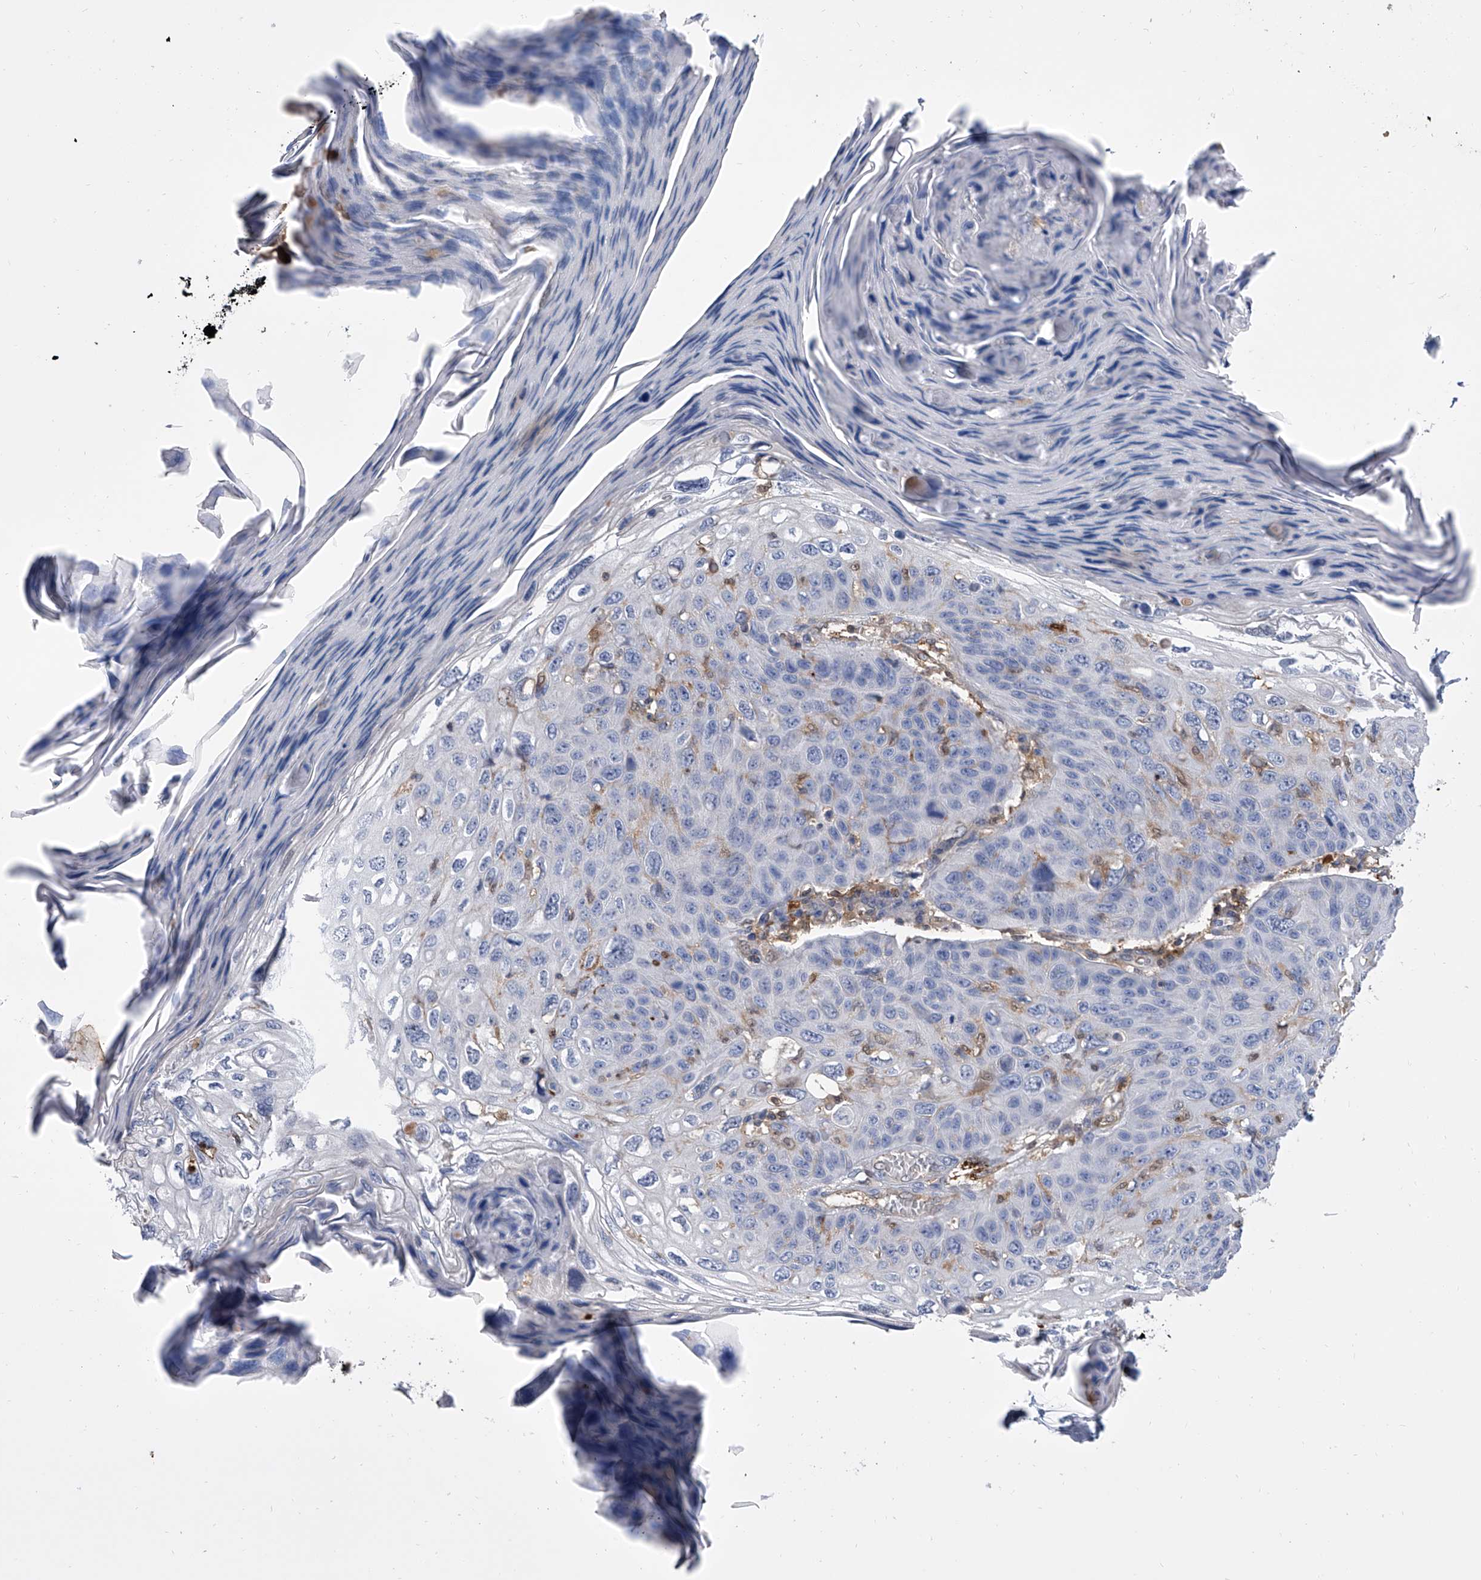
{"staining": {"intensity": "negative", "quantity": "none", "location": "none"}, "tissue": "skin cancer", "cell_type": "Tumor cells", "image_type": "cancer", "snomed": [{"axis": "morphology", "description": "Squamous cell carcinoma, NOS"}, {"axis": "topography", "description": "Skin"}], "caption": "This is a histopathology image of IHC staining of skin cancer, which shows no positivity in tumor cells.", "gene": "SERPINB9", "patient": {"sex": "female", "age": 90}}